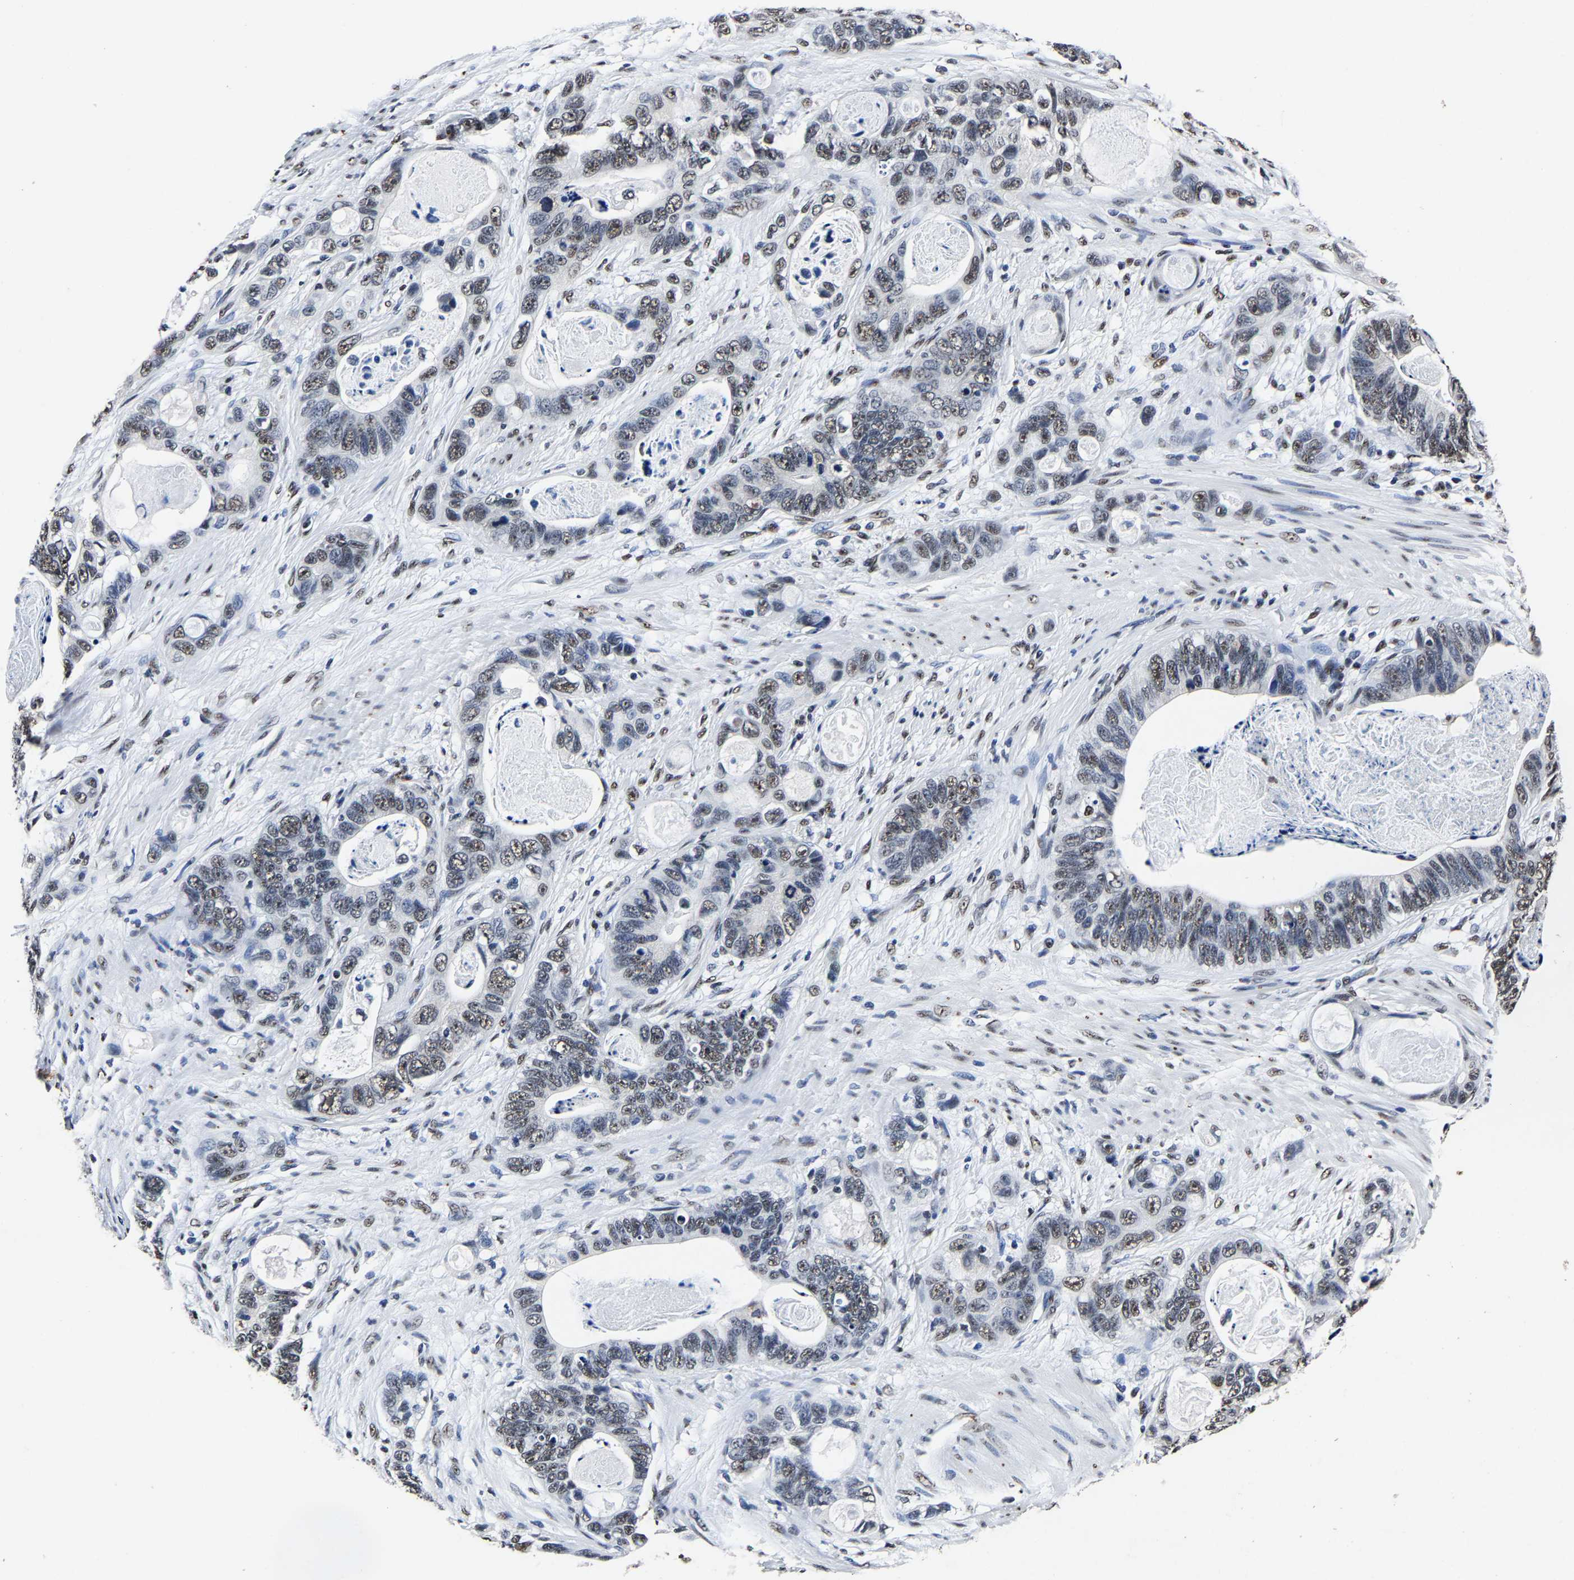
{"staining": {"intensity": "weak", "quantity": "25%-75%", "location": "nuclear"}, "tissue": "stomach cancer", "cell_type": "Tumor cells", "image_type": "cancer", "snomed": [{"axis": "morphology", "description": "Normal tissue, NOS"}, {"axis": "morphology", "description": "Adenocarcinoma, NOS"}, {"axis": "topography", "description": "Stomach"}], "caption": "Immunohistochemistry image of human stomach cancer (adenocarcinoma) stained for a protein (brown), which exhibits low levels of weak nuclear expression in about 25%-75% of tumor cells.", "gene": "RBM45", "patient": {"sex": "female", "age": 89}}